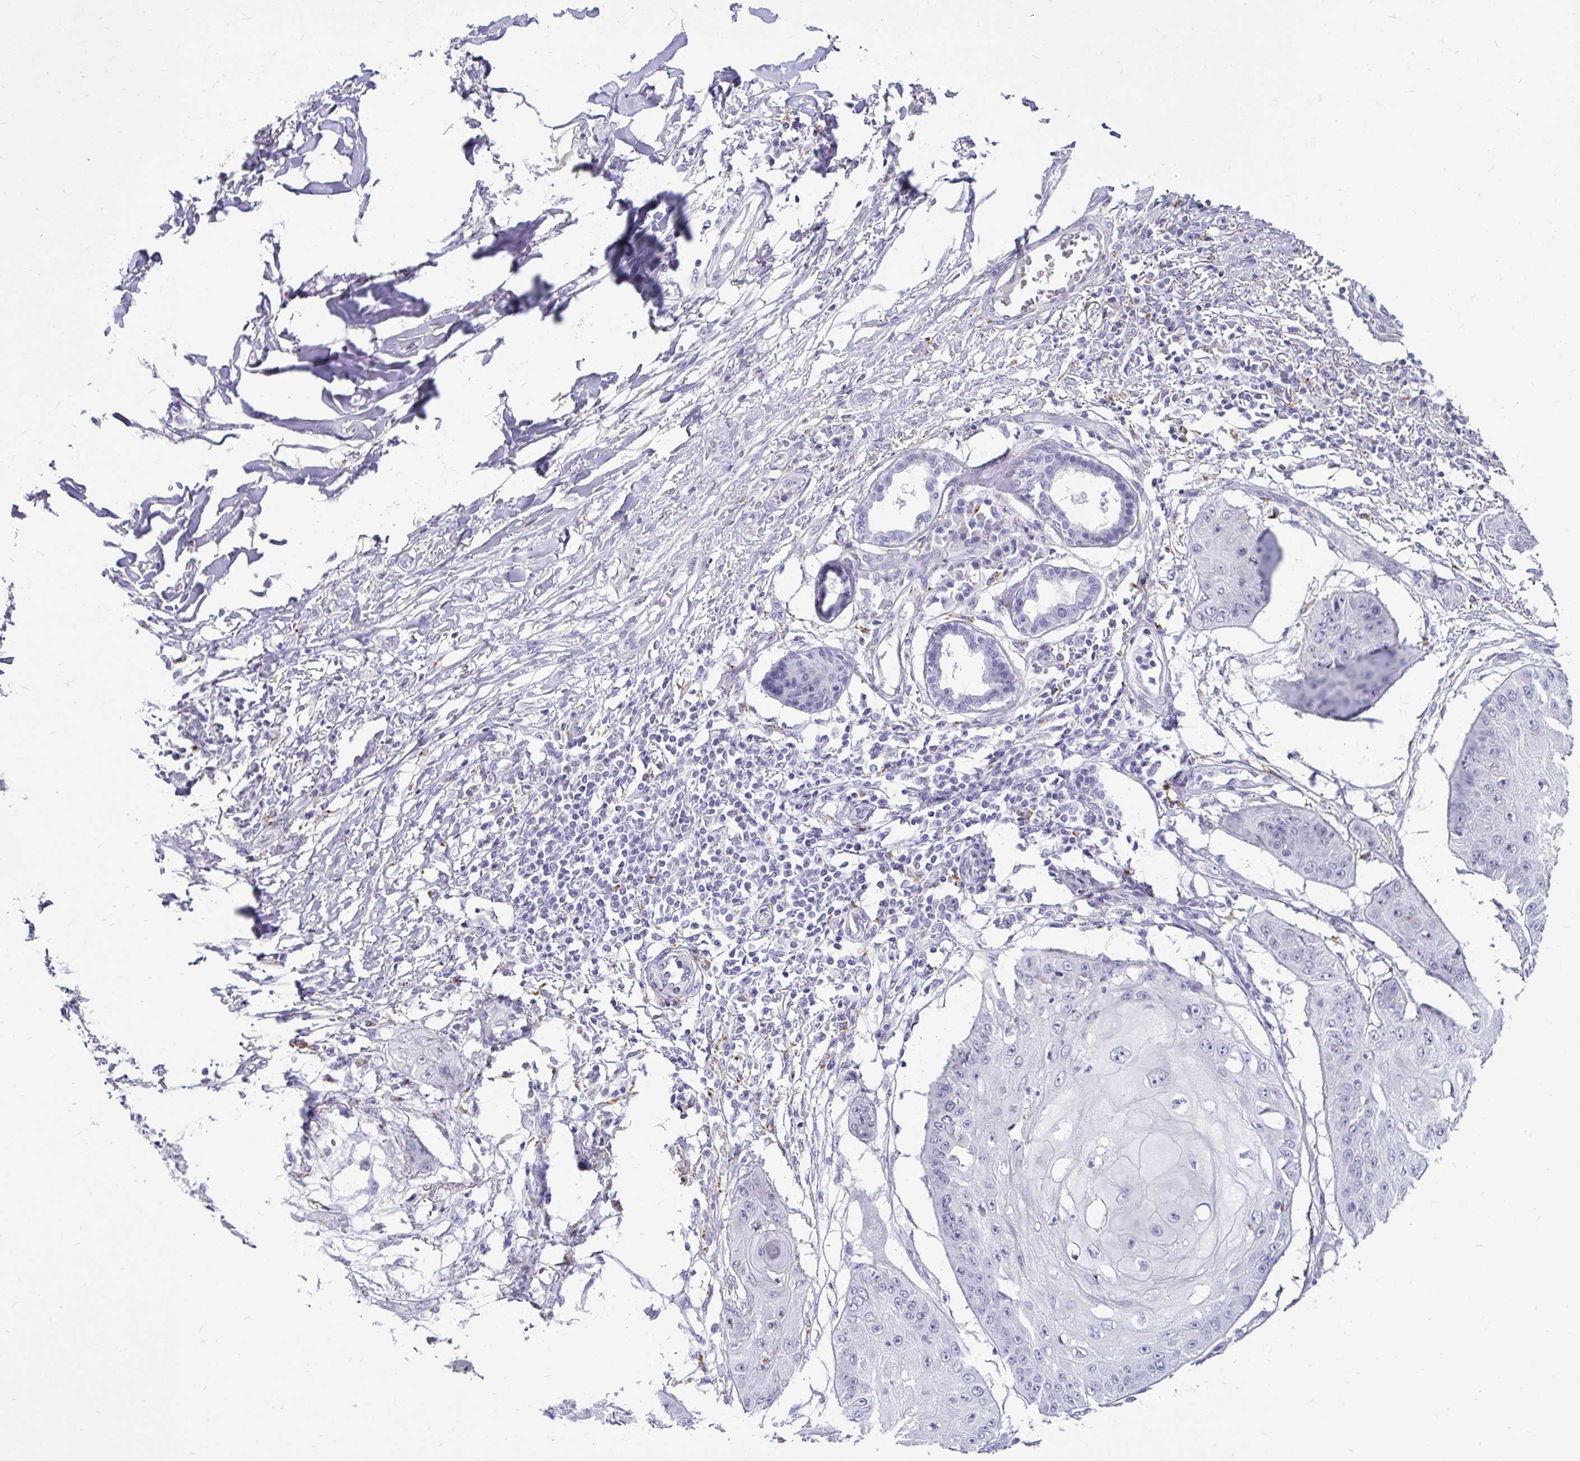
{"staining": {"intensity": "negative", "quantity": "none", "location": "none"}, "tissue": "skin cancer", "cell_type": "Tumor cells", "image_type": "cancer", "snomed": [{"axis": "morphology", "description": "Squamous cell carcinoma, NOS"}, {"axis": "topography", "description": "Skin"}], "caption": "Protein analysis of squamous cell carcinoma (skin) shows no significant staining in tumor cells. (DAB (3,3'-diaminobenzidine) immunohistochemistry, high magnification).", "gene": "CTSZ", "patient": {"sex": "male", "age": 70}}